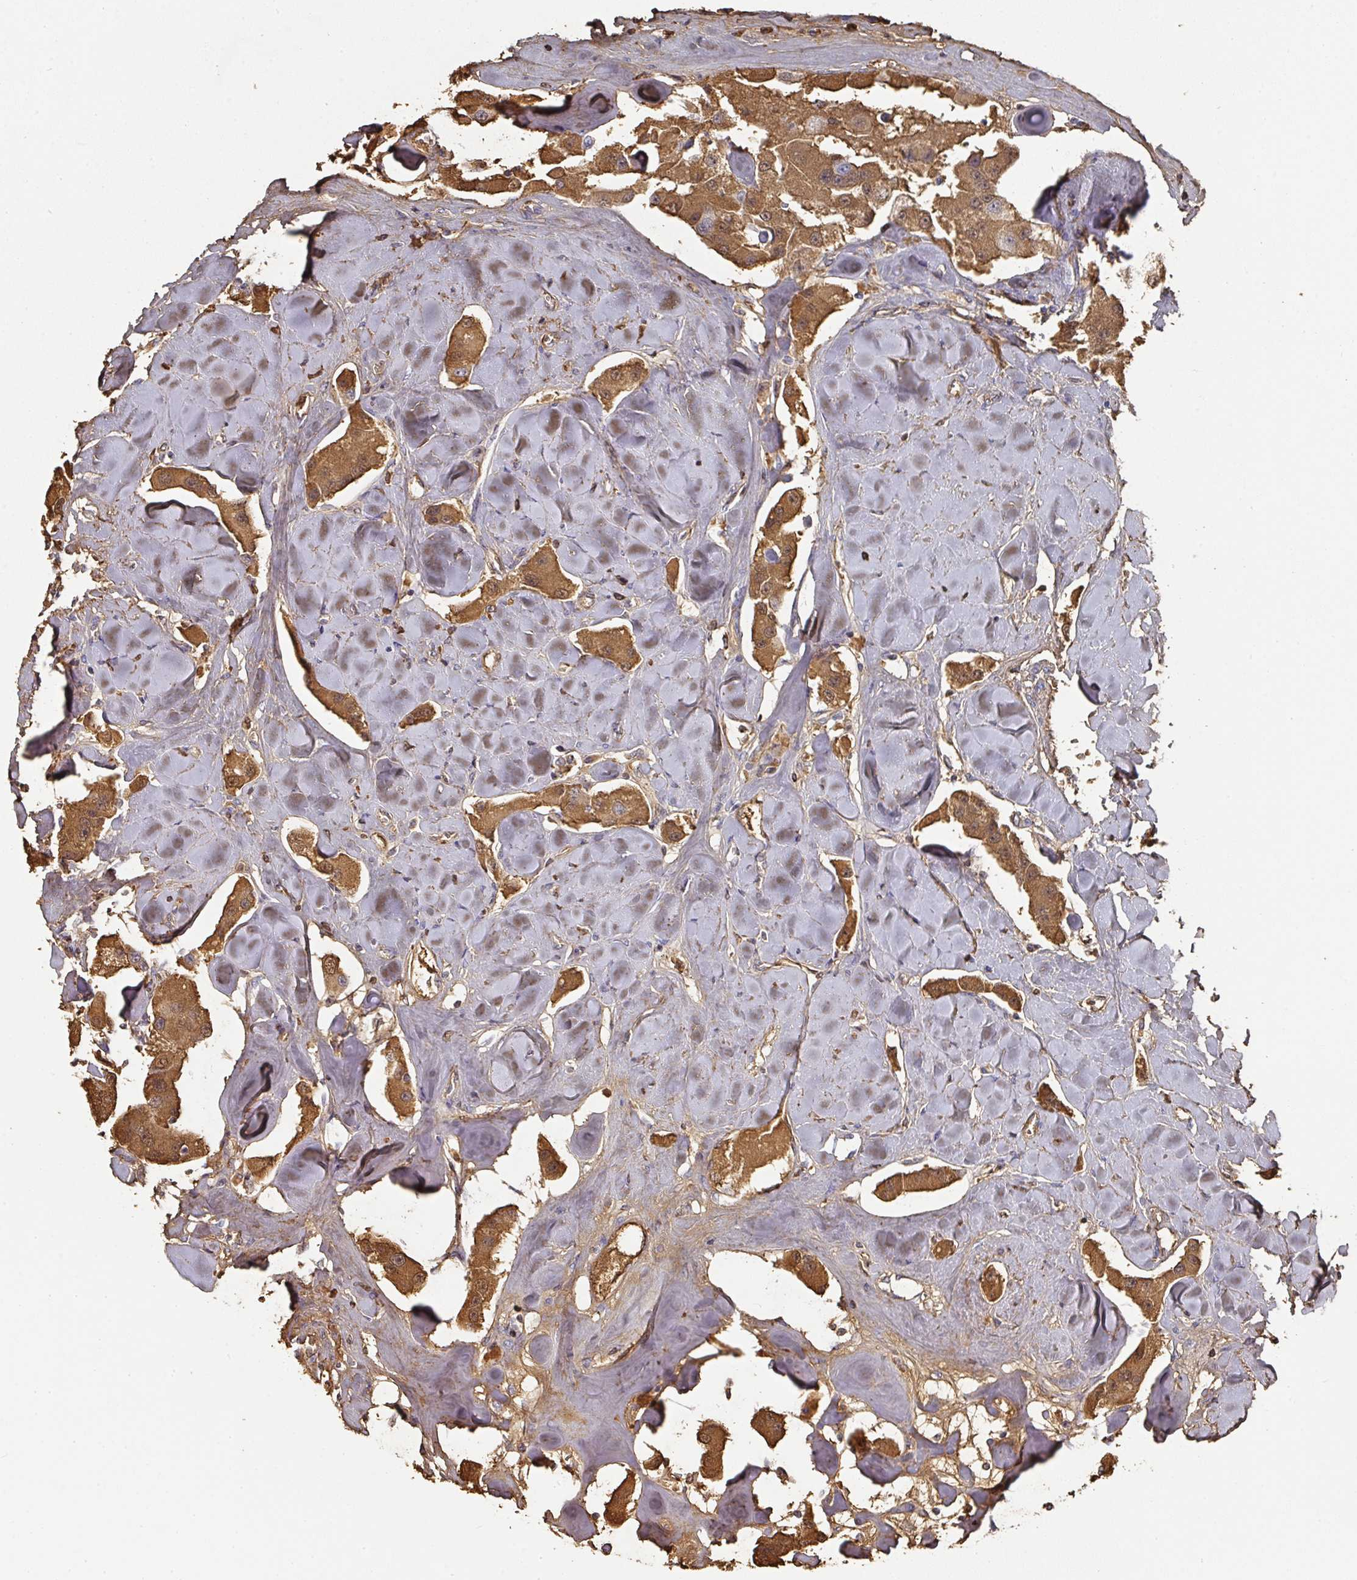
{"staining": {"intensity": "moderate", "quantity": ">75%", "location": "cytoplasmic/membranous"}, "tissue": "carcinoid", "cell_type": "Tumor cells", "image_type": "cancer", "snomed": [{"axis": "morphology", "description": "Carcinoid, malignant, NOS"}, {"axis": "topography", "description": "Pancreas"}], "caption": "A histopathology image of carcinoid (malignant) stained for a protein displays moderate cytoplasmic/membranous brown staining in tumor cells.", "gene": "ALB", "patient": {"sex": "male", "age": 41}}